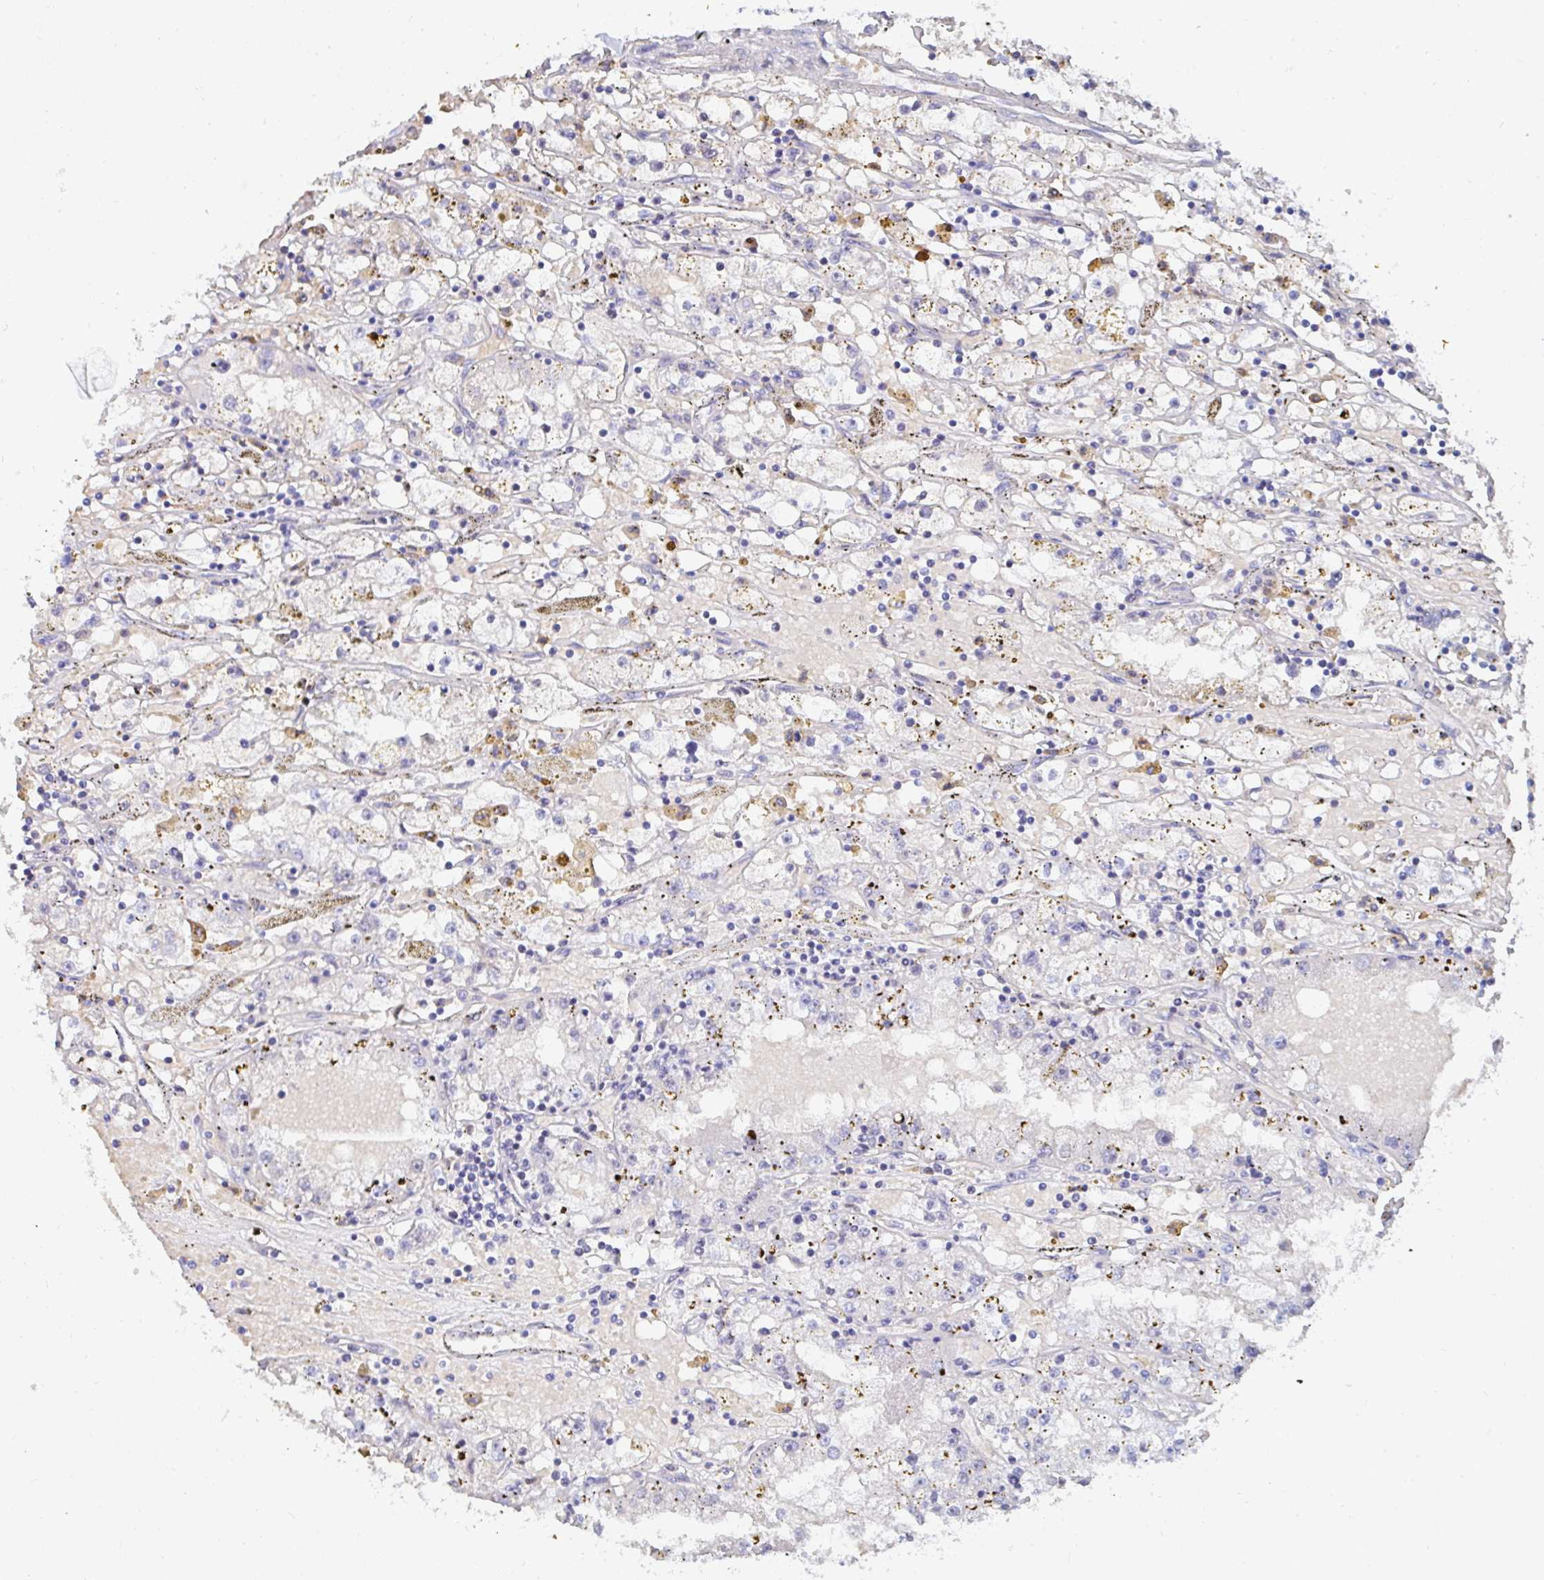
{"staining": {"intensity": "negative", "quantity": "none", "location": "none"}, "tissue": "renal cancer", "cell_type": "Tumor cells", "image_type": "cancer", "snomed": [{"axis": "morphology", "description": "Adenocarcinoma, NOS"}, {"axis": "topography", "description": "Kidney"}], "caption": "This image is of renal cancer stained with immunohistochemistry (IHC) to label a protein in brown with the nuclei are counter-stained blue. There is no expression in tumor cells.", "gene": "MROH2B", "patient": {"sex": "male", "age": 56}}